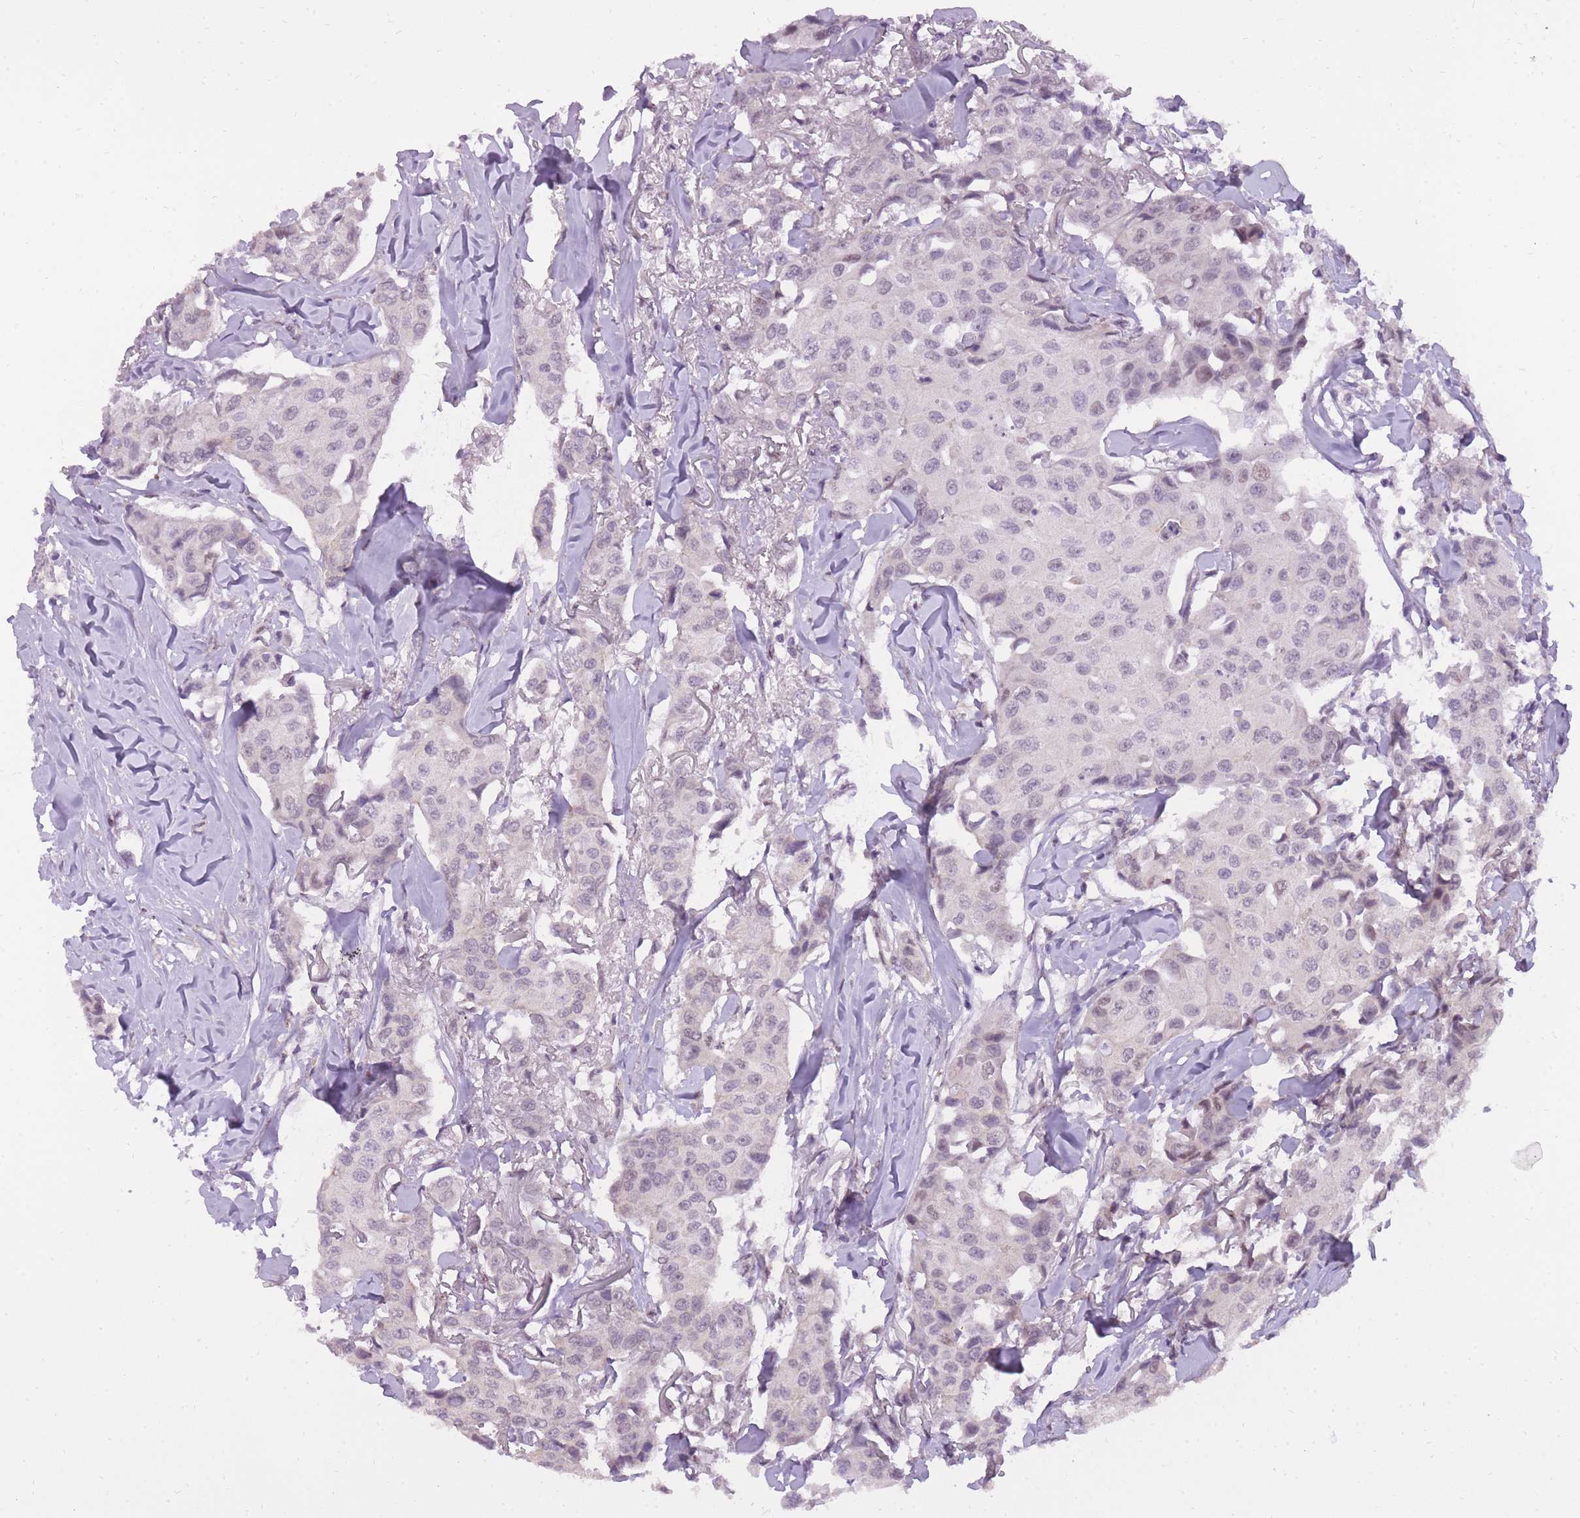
{"staining": {"intensity": "negative", "quantity": "none", "location": "none"}, "tissue": "breast cancer", "cell_type": "Tumor cells", "image_type": "cancer", "snomed": [{"axis": "morphology", "description": "Duct carcinoma"}, {"axis": "topography", "description": "Breast"}], "caption": "Protein analysis of breast cancer shows no significant expression in tumor cells.", "gene": "TIGD1", "patient": {"sex": "female", "age": 80}}